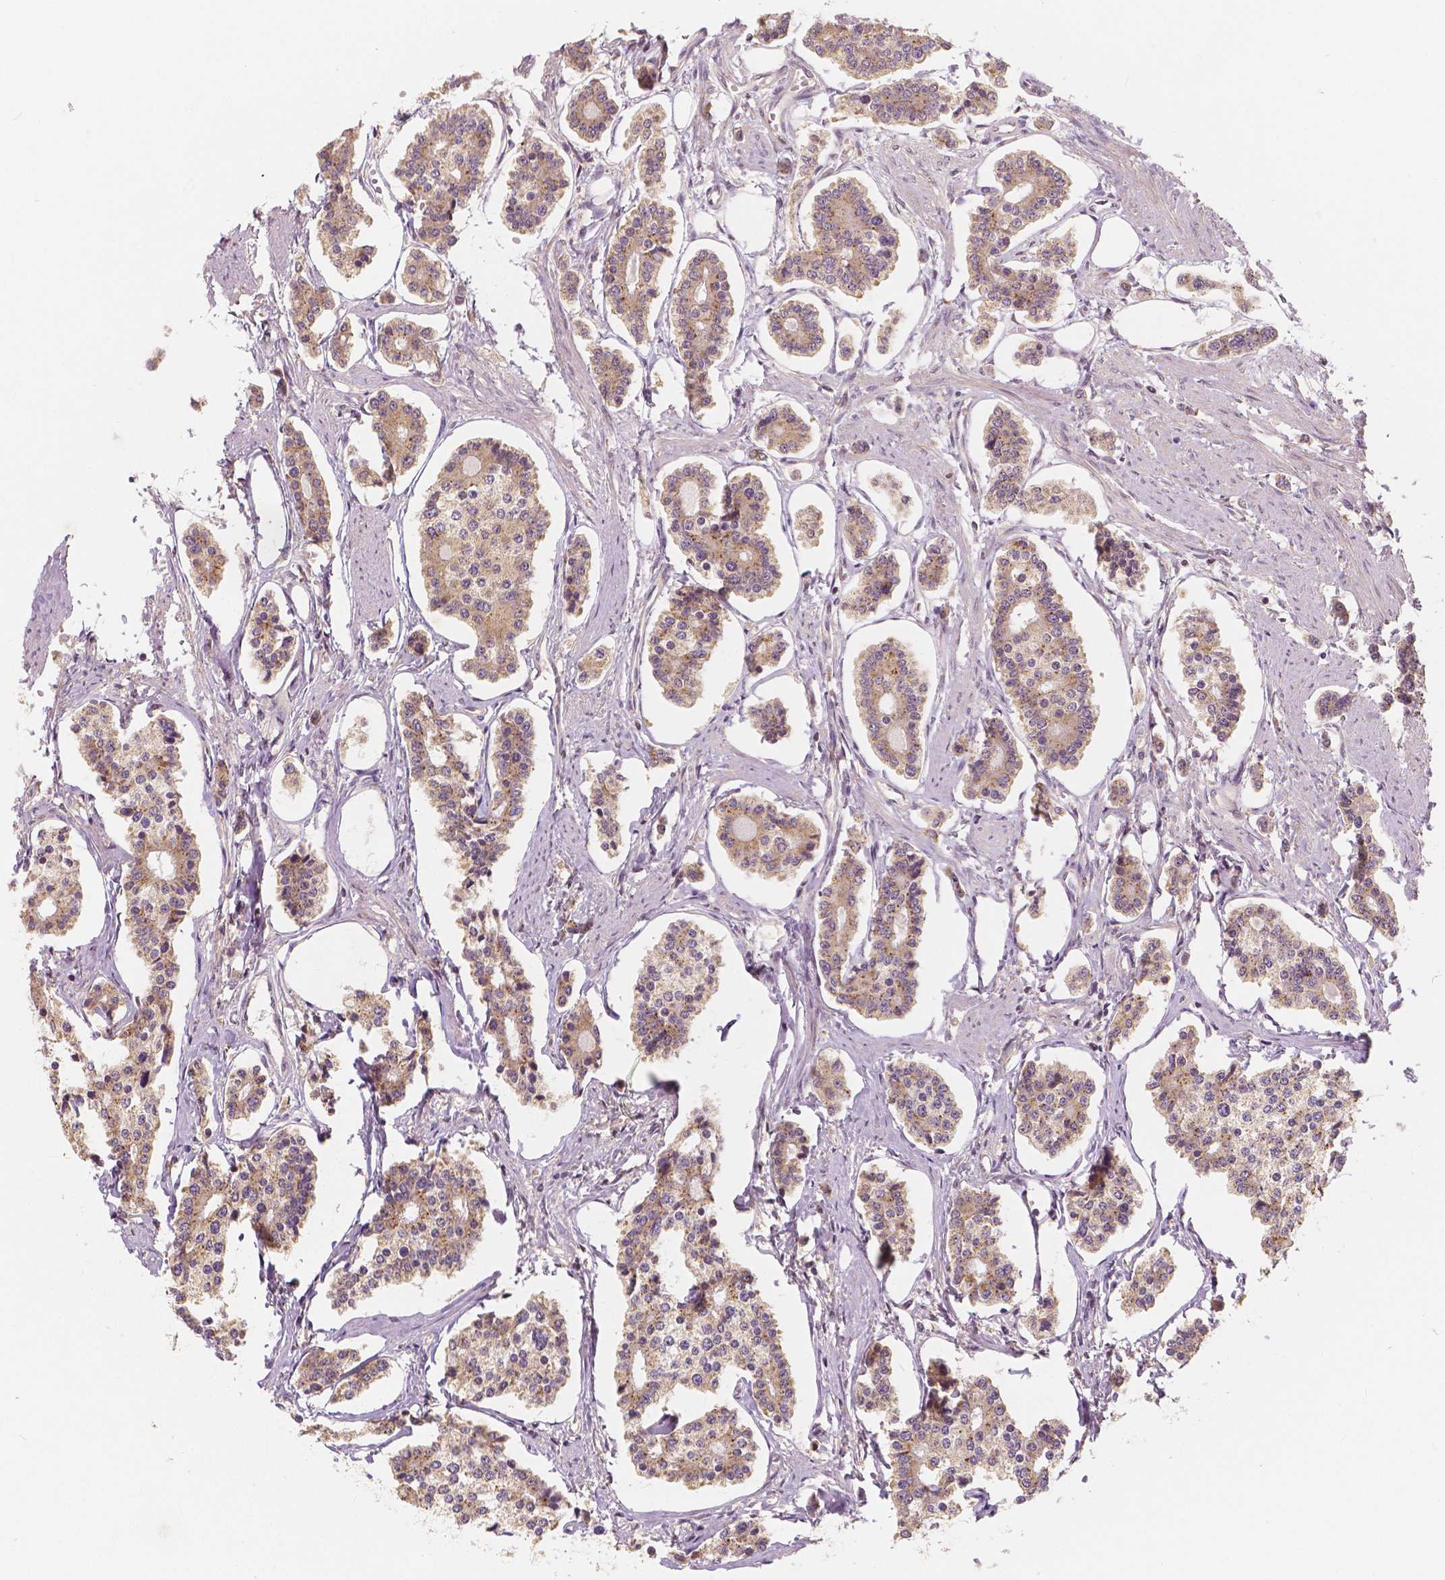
{"staining": {"intensity": "weak", "quantity": ">75%", "location": "cytoplasmic/membranous"}, "tissue": "carcinoid", "cell_type": "Tumor cells", "image_type": "cancer", "snomed": [{"axis": "morphology", "description": "Carcinoid, malignant, NOS"}, {"axis": "topography", "description": "Small intestine"}], "caption": "Brown immunohistochemical staining in malignant carcinoid exhibits weak cytoplasmic/membranous expression in about >75% of tumor cells.", "gene": "SNX12", "patient": {"sex": "female", "age": 65}}